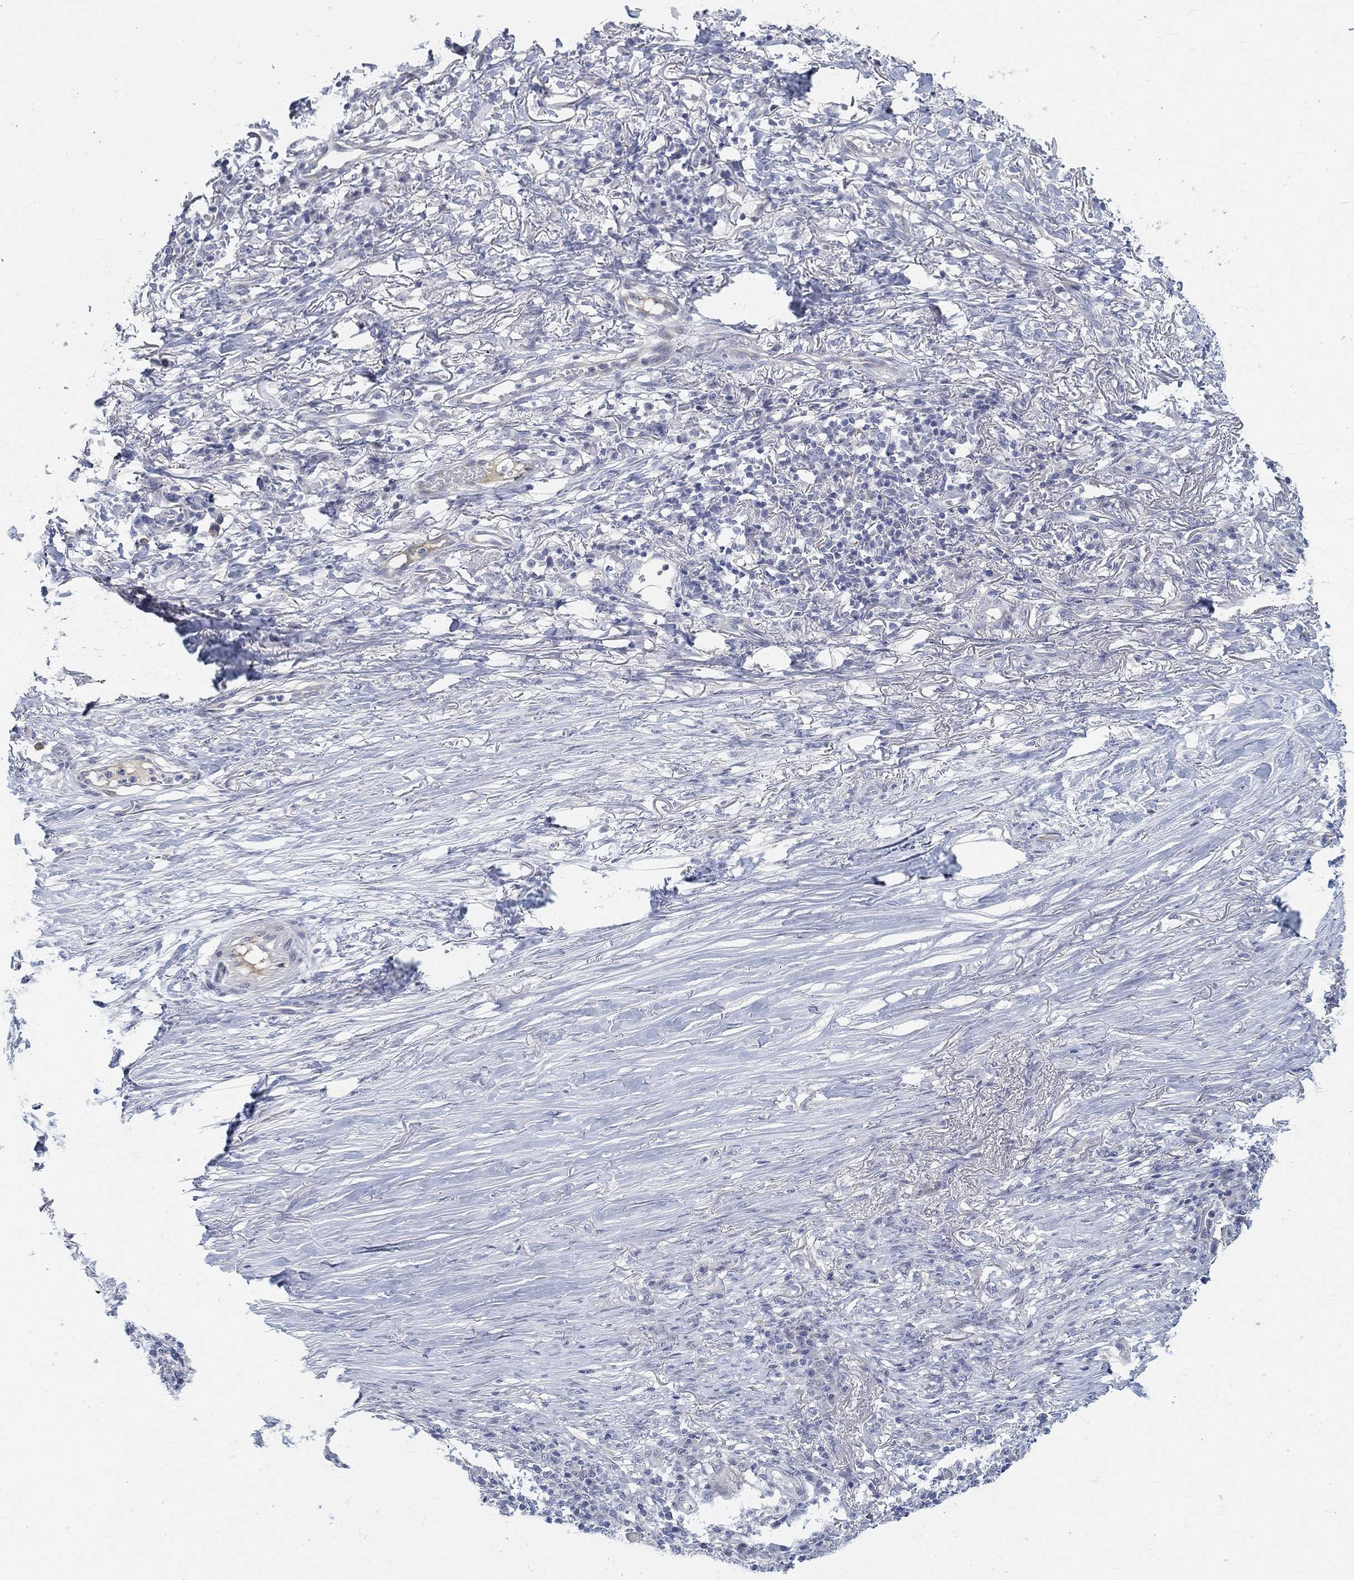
{"staining": {"intensity": "negative", "quantity": "none", "location": "none"}, "tissue": "skin cancer", "cell_type": "Tumor cells", "image_type": "cancer", "snomed": [{"axis": "morphology", "description": "Squamous cell carcinoma, NOS"}, {"axis": "topography", "description": "Skin"}], "caption": "An immunohistochemistry micrograph of squamous cell carcinoma (skin) is shown. There is no staining in tumor cells of squamous cell carcinoma (skin).", "gene": "SNTG2", "patient": {"sex": "male", "age": 70}}